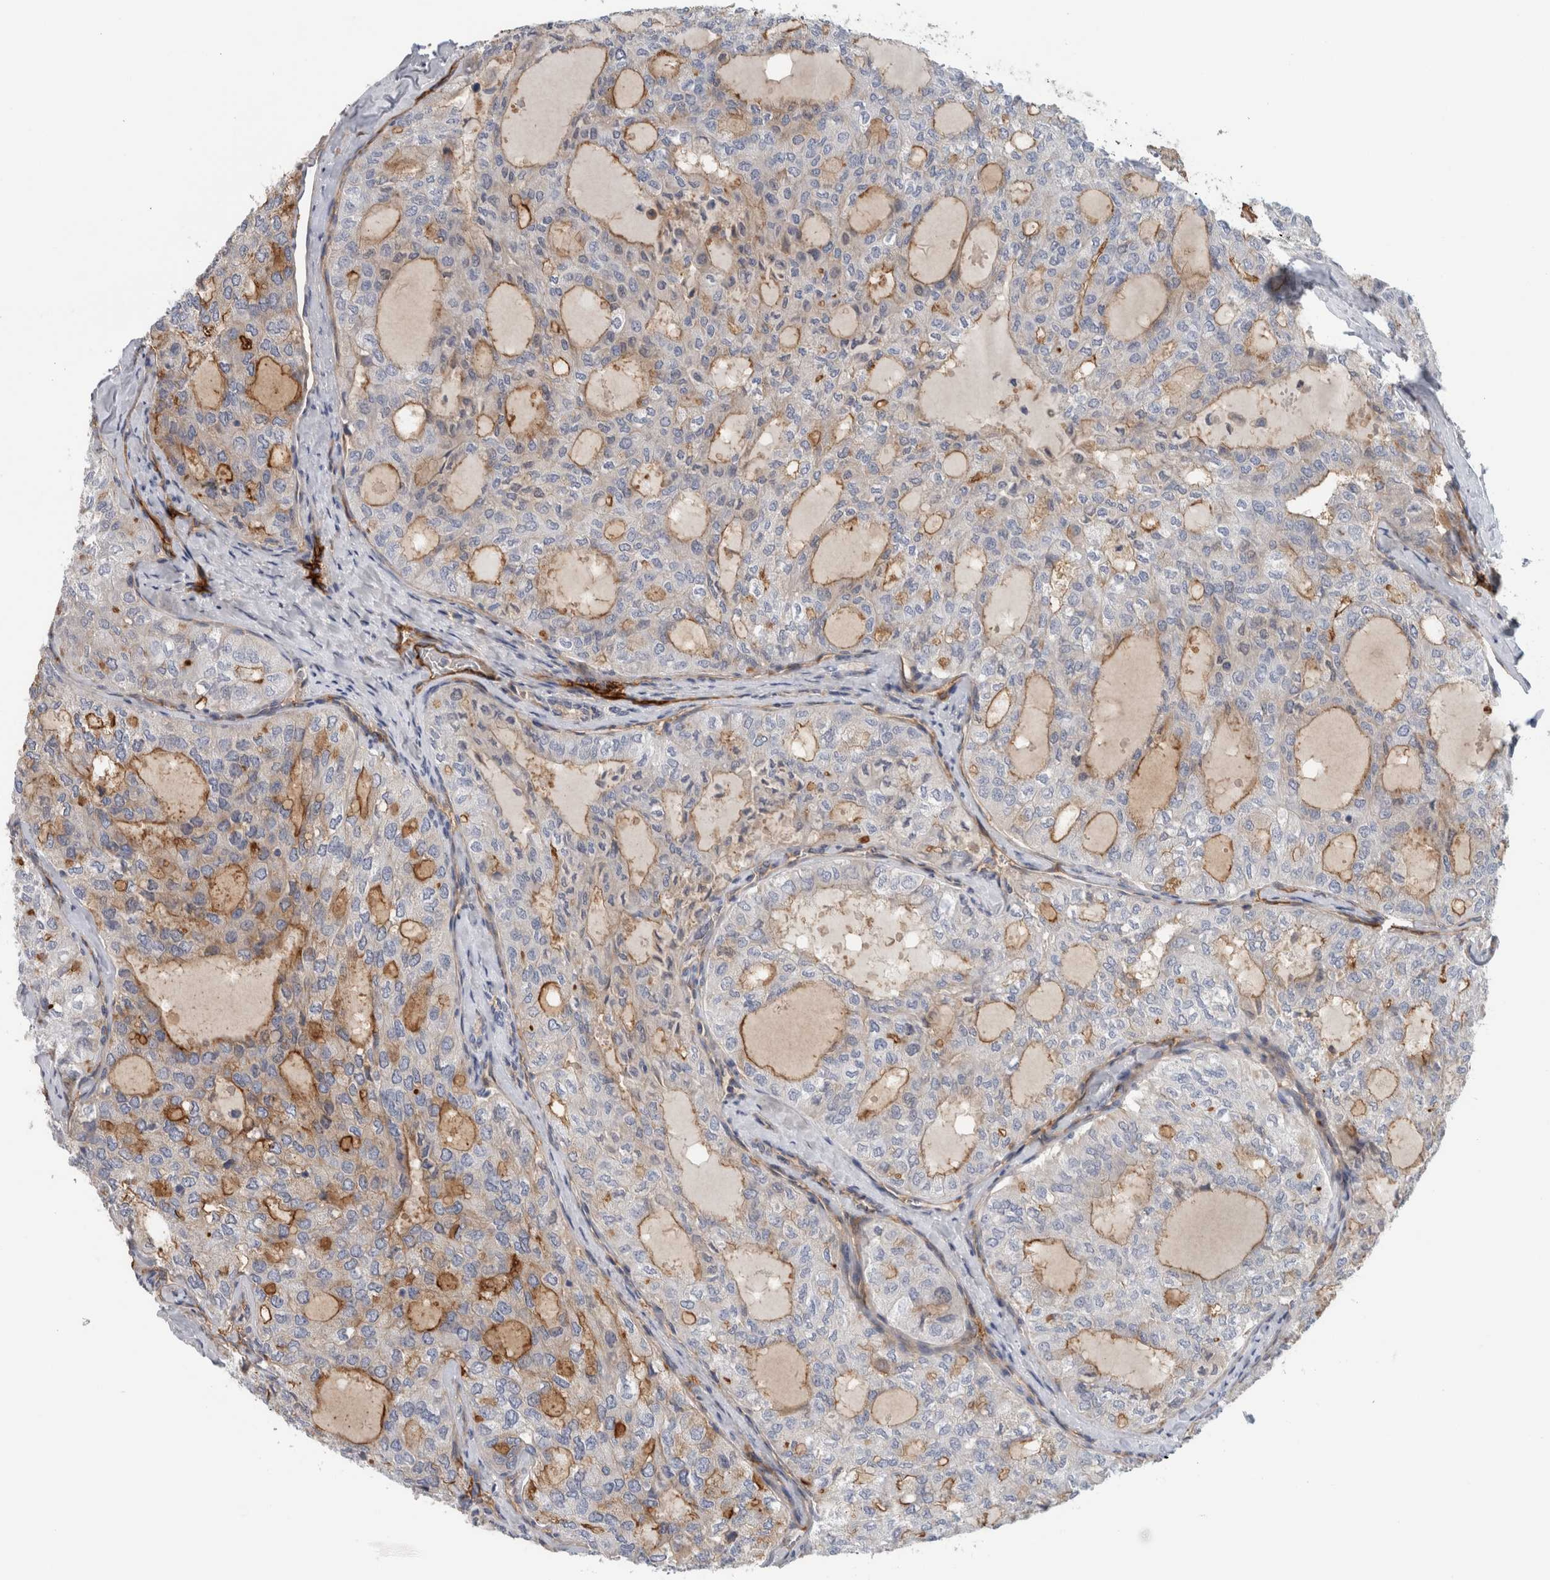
{"staining": {"intensity": "moderate", "quantity": "25%-75%", "location": "cytoplasmic/membranous"}, "tissue": "thyroid cancer", "cell_type": "Tumor cells", "image_type": "cancer", "snomed": [{"axis": "morphology", "description": "Follicular adenoma carcinoma, NOS"}, {"axis": "topography", "description": "Thyroid gland"}], "caption": "IHC histopathology image of human thyroid cancer stained for a protein (brown), which displays medium levels of moderate cytoplasmic/membranous positivity in approximately 25%-75% of tumor cells.", "gene": "CD59", "patient": {"sex": "male", "age": 75}}